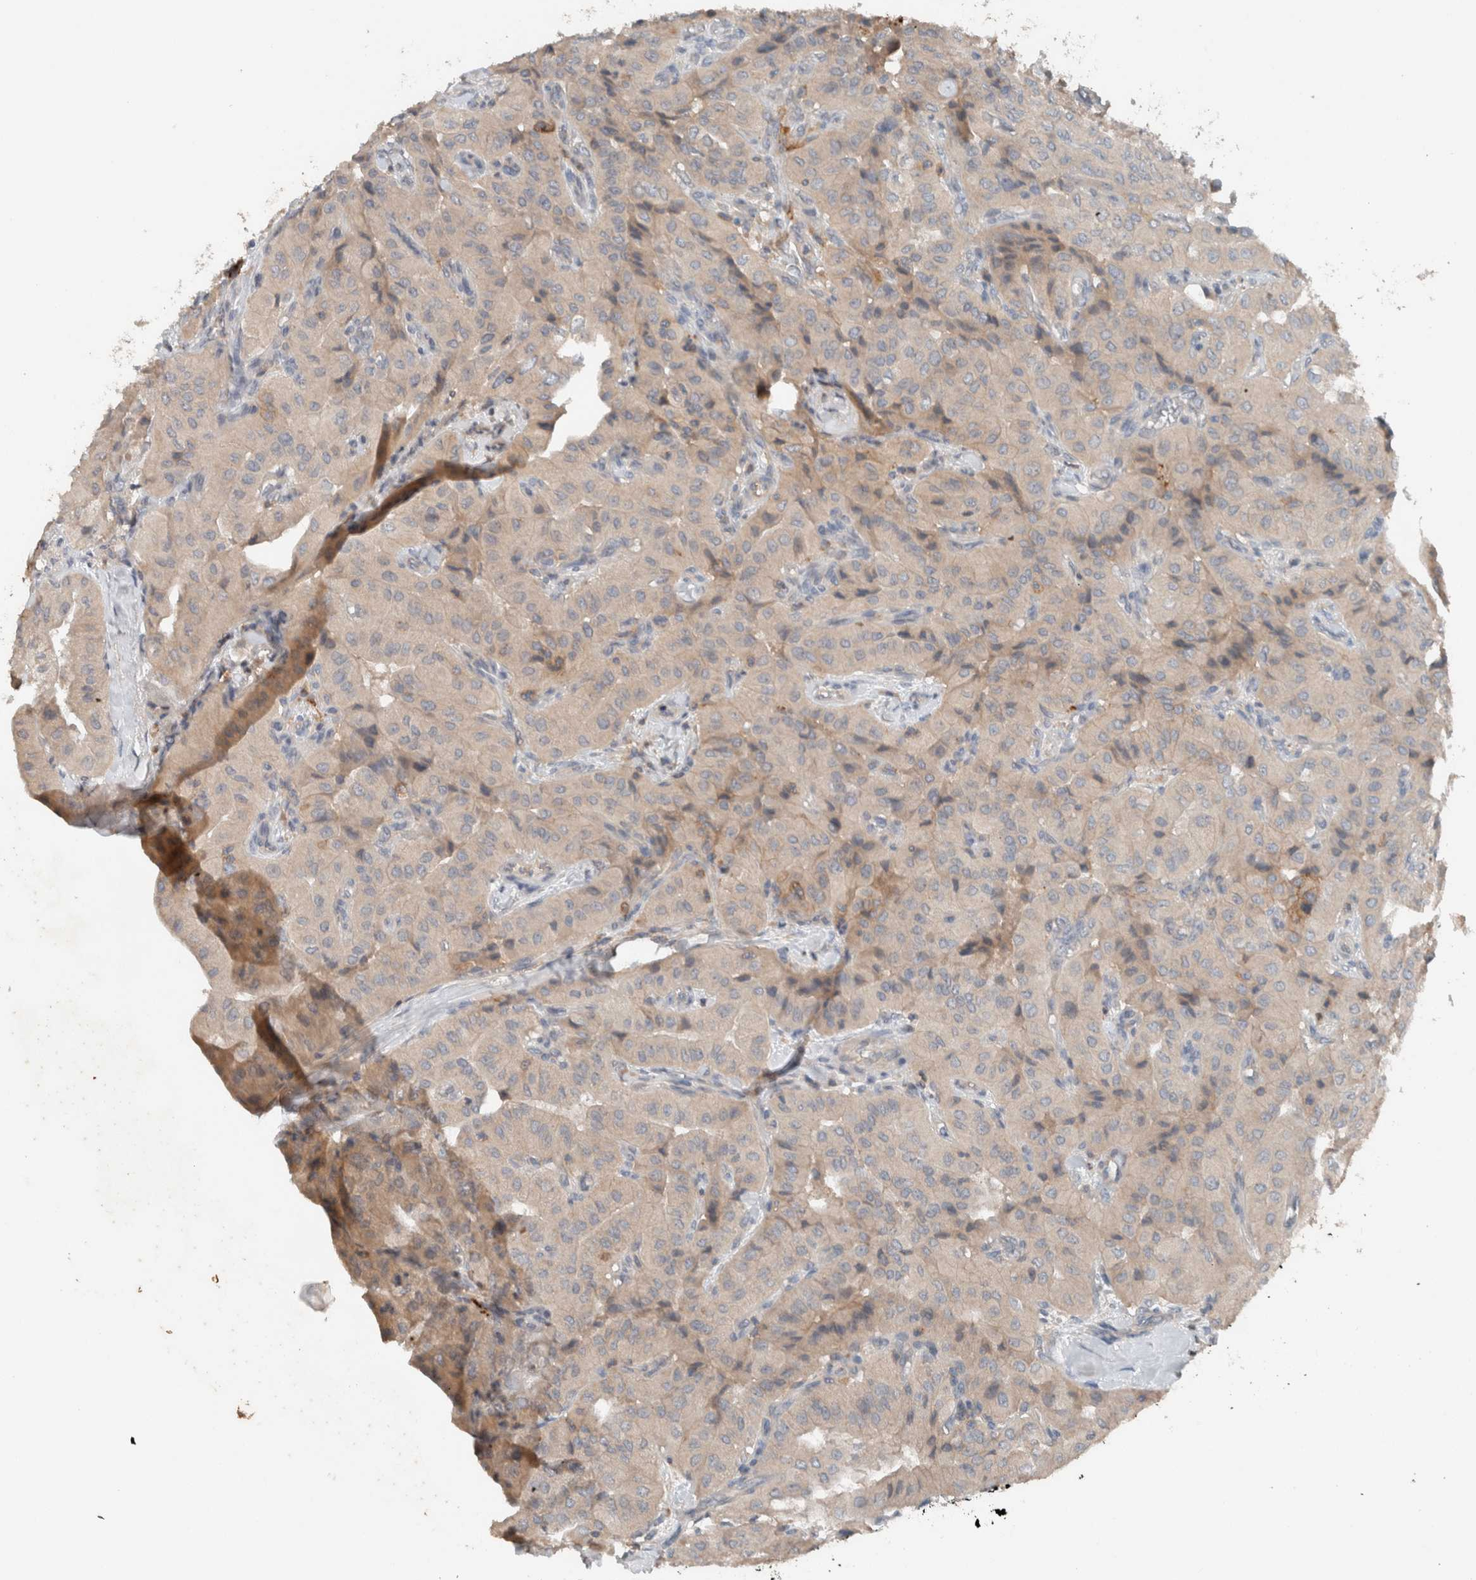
{"staining": {"intensity": "weak", "quantity": "<25%", "location": "cytoplasmic/membranous"}, "tissue": "thyroid cancer", "cell_type": "Tumor cells", "image_type": "cancer", "snomed": [{"axis": "morphology", "description": "Papillary adenocarcinoma, NOS"}, {"axis": "topography", "description": "Thyroid gland"}], "caption": "Immunohistochemistry (IHC) of thyroid cancer shows no expression in tumor cells.", "gene": "UGCG", "patient": {"sex": "female", "age": 59}}